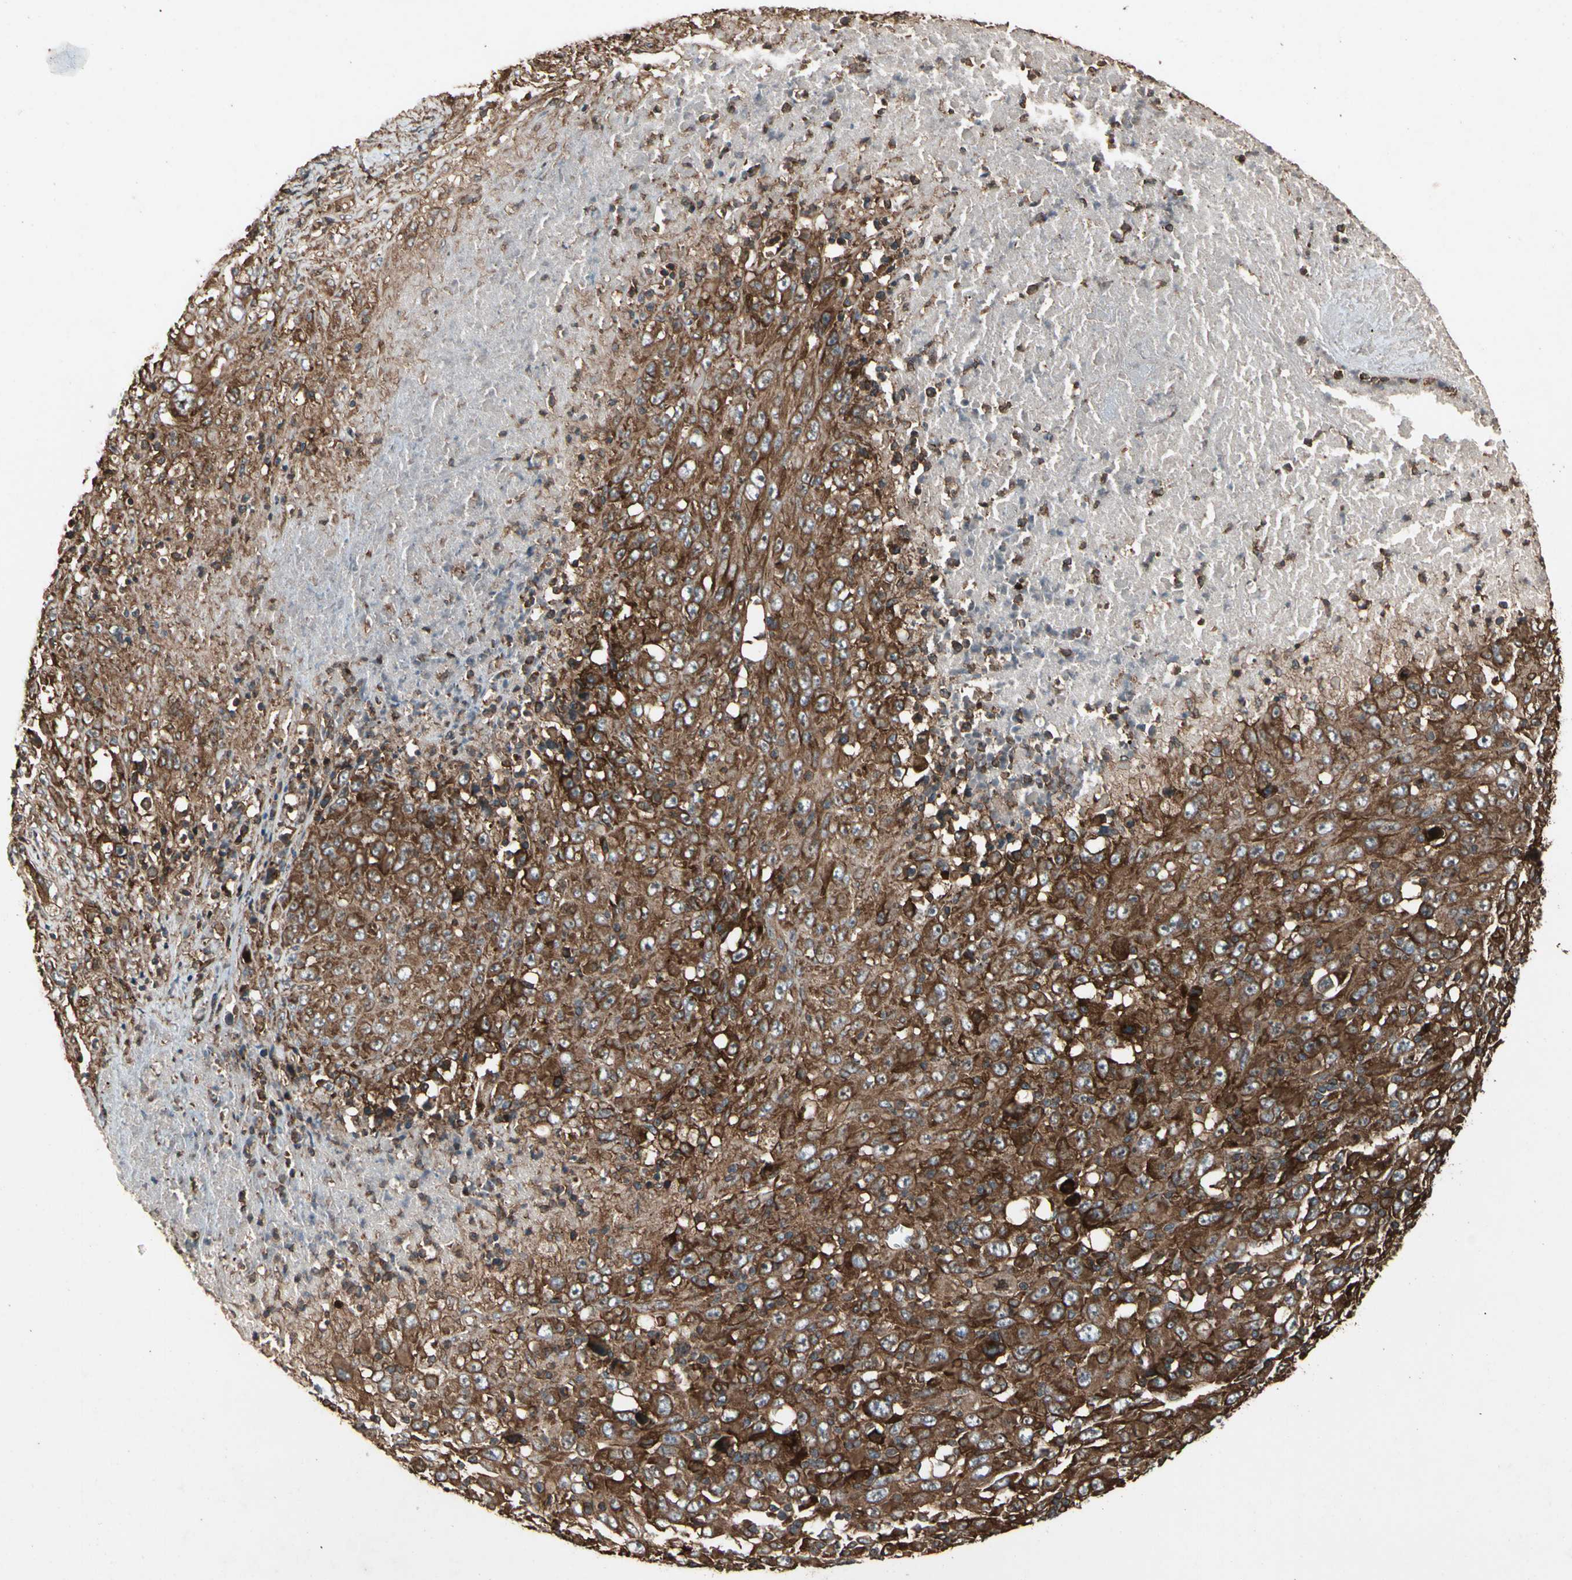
{"staining": {"intensity": "strong", "quantity": ">75%", "location": "cytoplasmic/membranous"}, "tissue": "melanoma", "cell_type": "Tumor cells", "image_type": "cancer", "snomed": [{"axis": "morphology", "description": "Malignant melanoma, Metastatic site"}, {"axis": "topography", "description": "Skin"}], "caption": "IHC of human melanoma reveals high levels of strong cytoplasmic/membranous positivity in about >75% of tumor cells.", "gene": "AGBL2", "patient": {"sex": "female", "age": 56}}